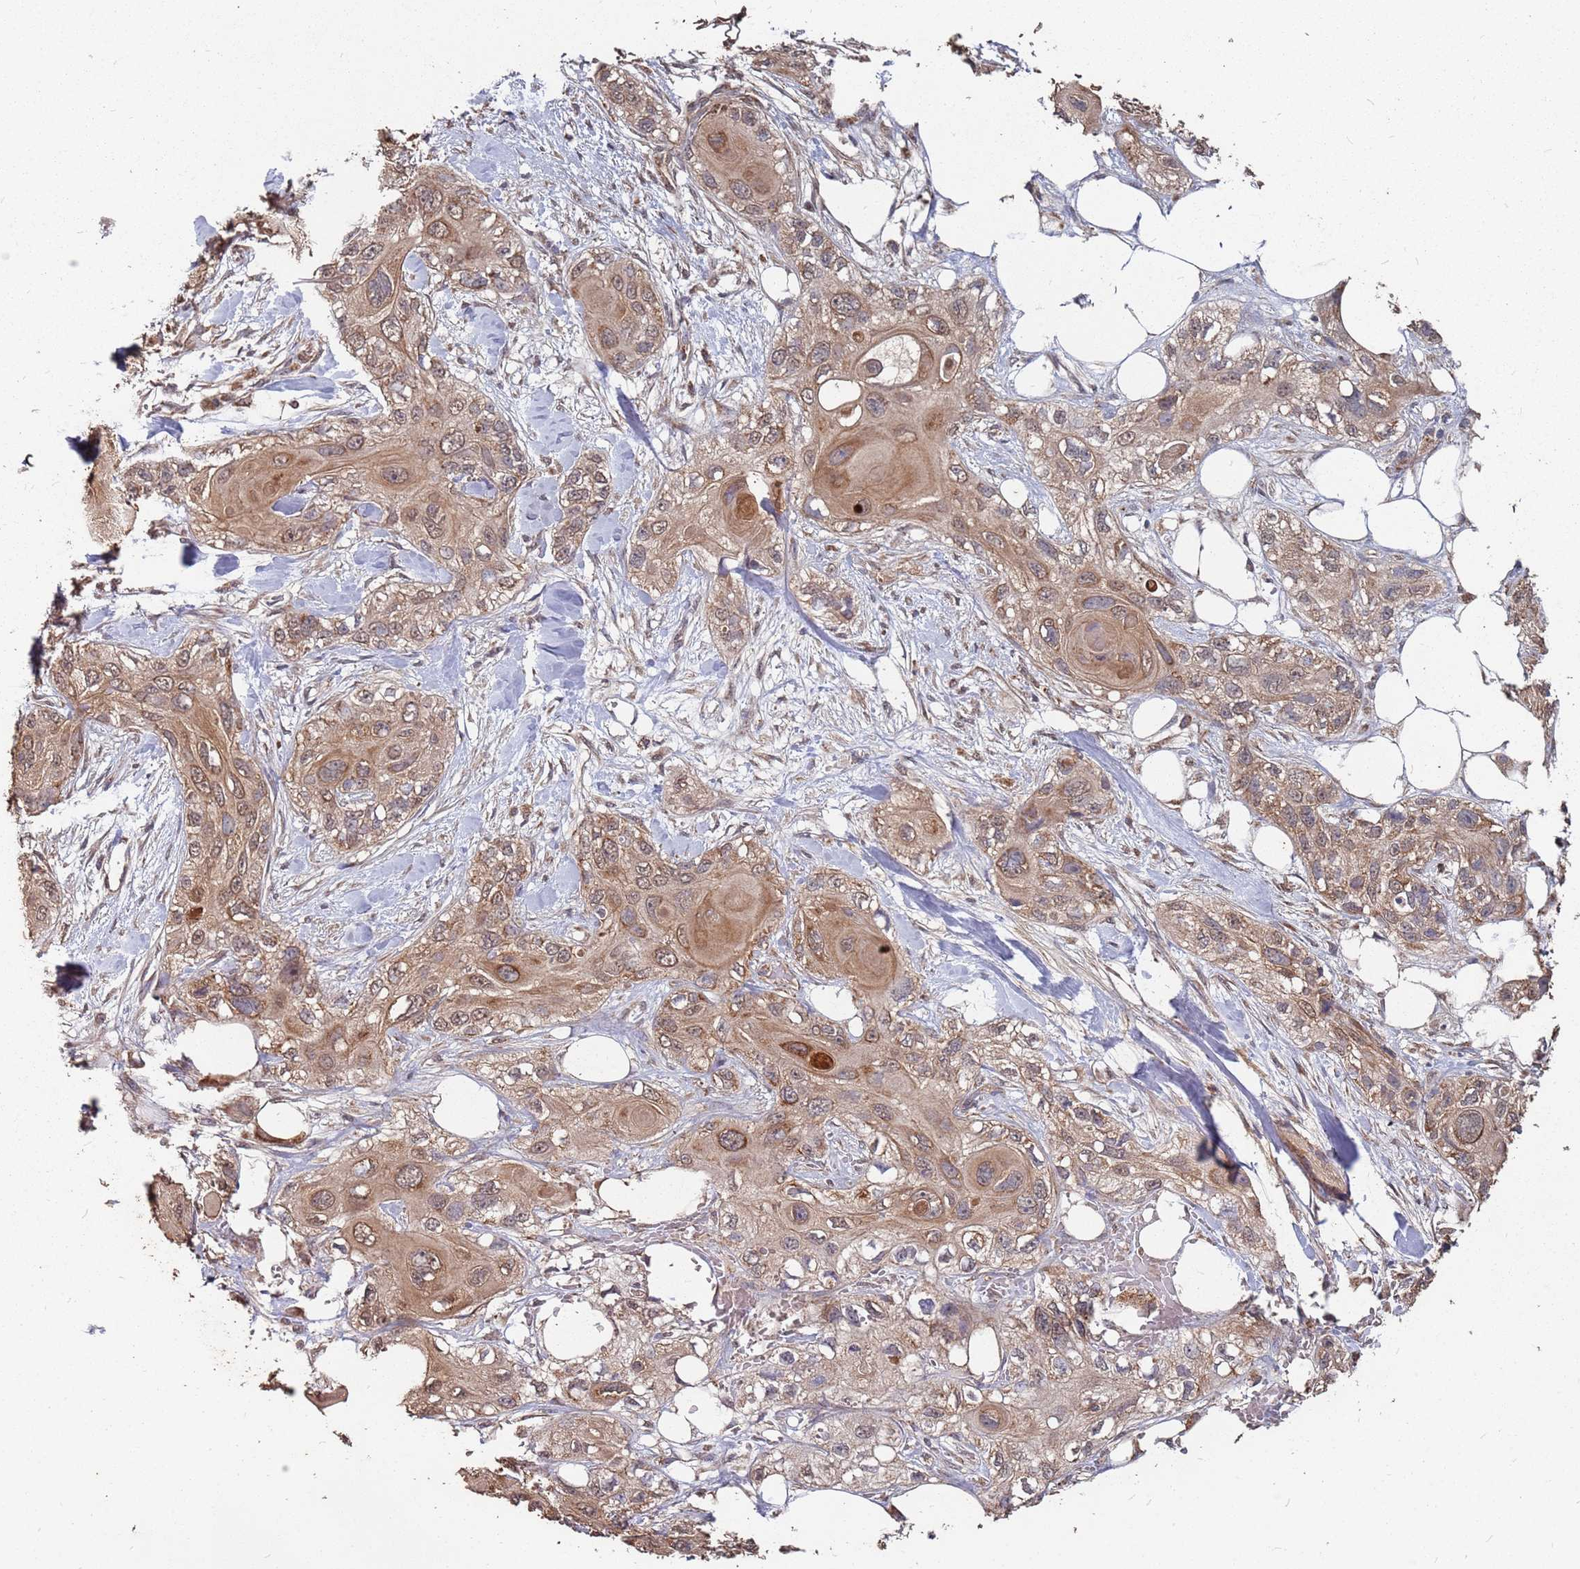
{"staining": {"intensity": "moderate", "quantity": ">75%", "location": "cytoplasmic/membranous"}, "tissue": "skin cancer", "cell_type": "Tumor cells", "image_type": "cancer", "snomed": [{"axis": "morphology", "description": "Normal tissue, NOS"}, {"axis": "morphology", "description": "Squamous cell carcinoma, NOS"}, {"axis": "topography", "description": "Skin"}], "caption": "Immunohistochemistry photomicrograph of neoplastic tissue: squamous cell carcinoma (skin) stained using immunohistochemistry demonstrates medium levels of moderate protein expression localized specifically in the cytoplasmic/membranous of tumor cells, appearing as a cytoplasmic/membranous brown color.", "gene": "PRORP", "patient": {"sex": "male", "age": 72}}